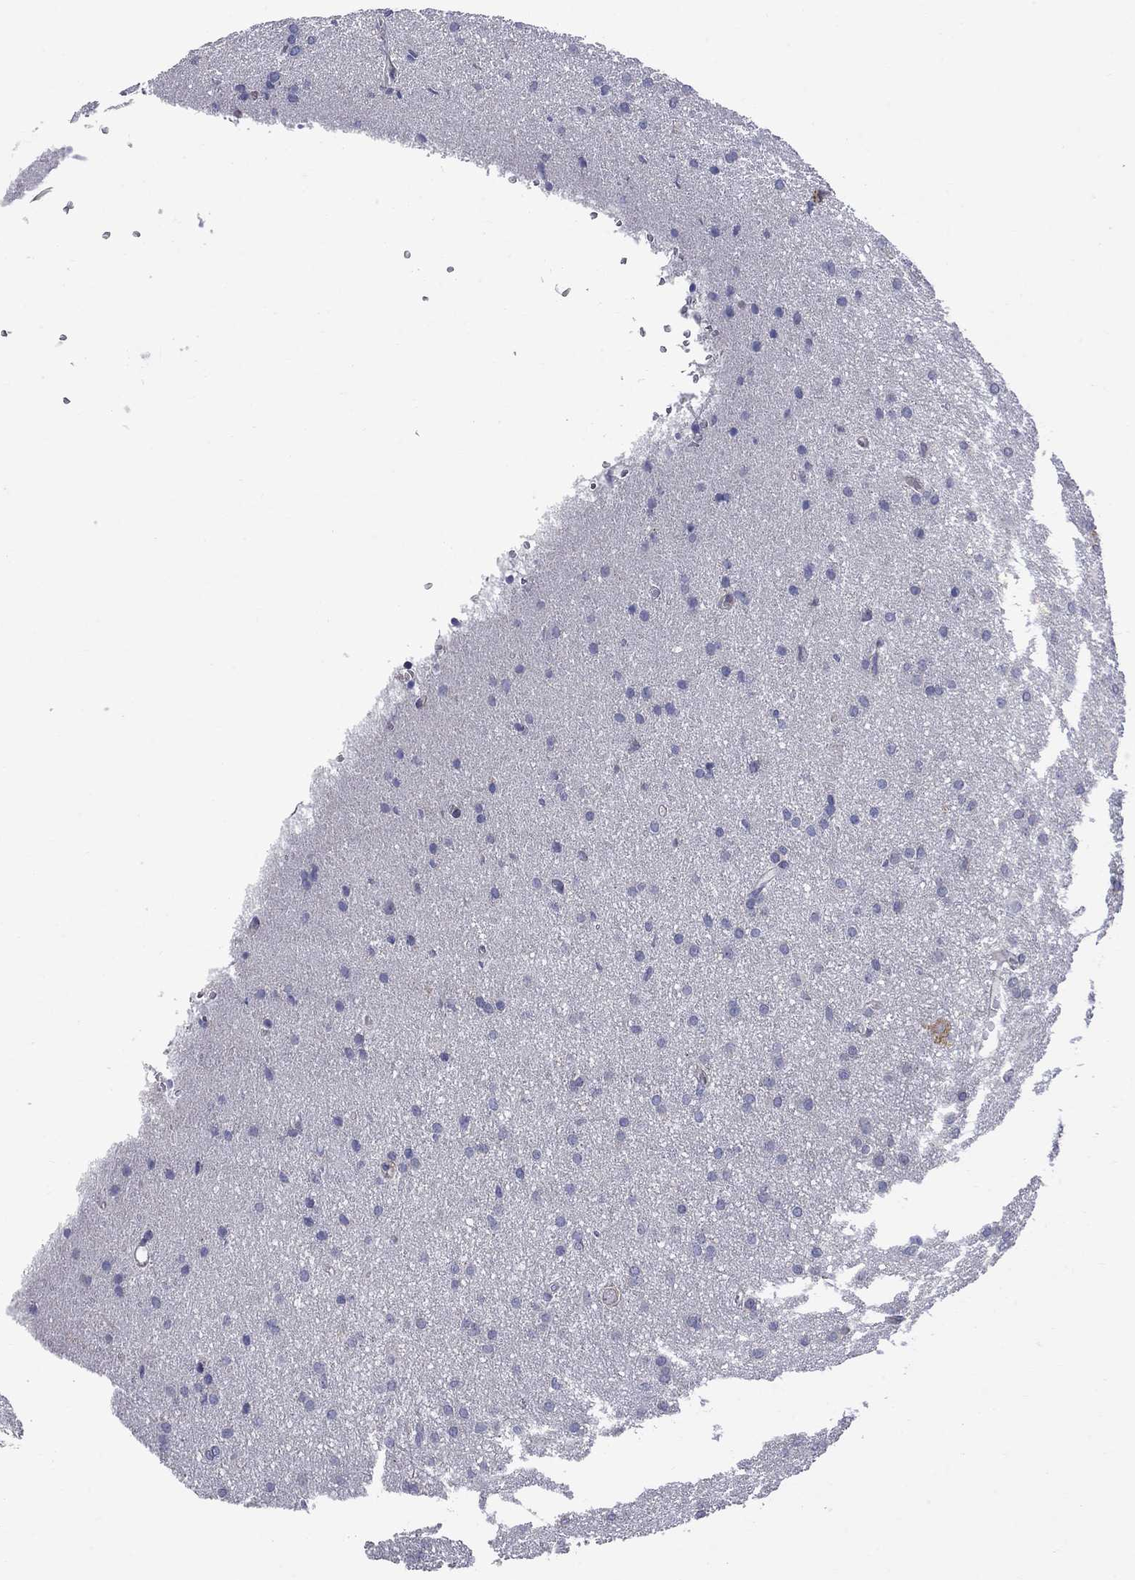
{"staining": {"intensity": "negative", "quantity": "none", "location": "none"}, "tissue": "glioma", "cell_type": "Tumor cells", "image_type": "cancer", "snomed": [{"axis": "morphology", "description": "Glioma, malignant, Low grade"}, {"axis": "topography", "description": "Brain"}], "caption": "This is an IHC histopathology image of glioma. There is no expression in tumor cells.", "gene": "ASNS", "patient": {"sex": "female", "age": 32}}